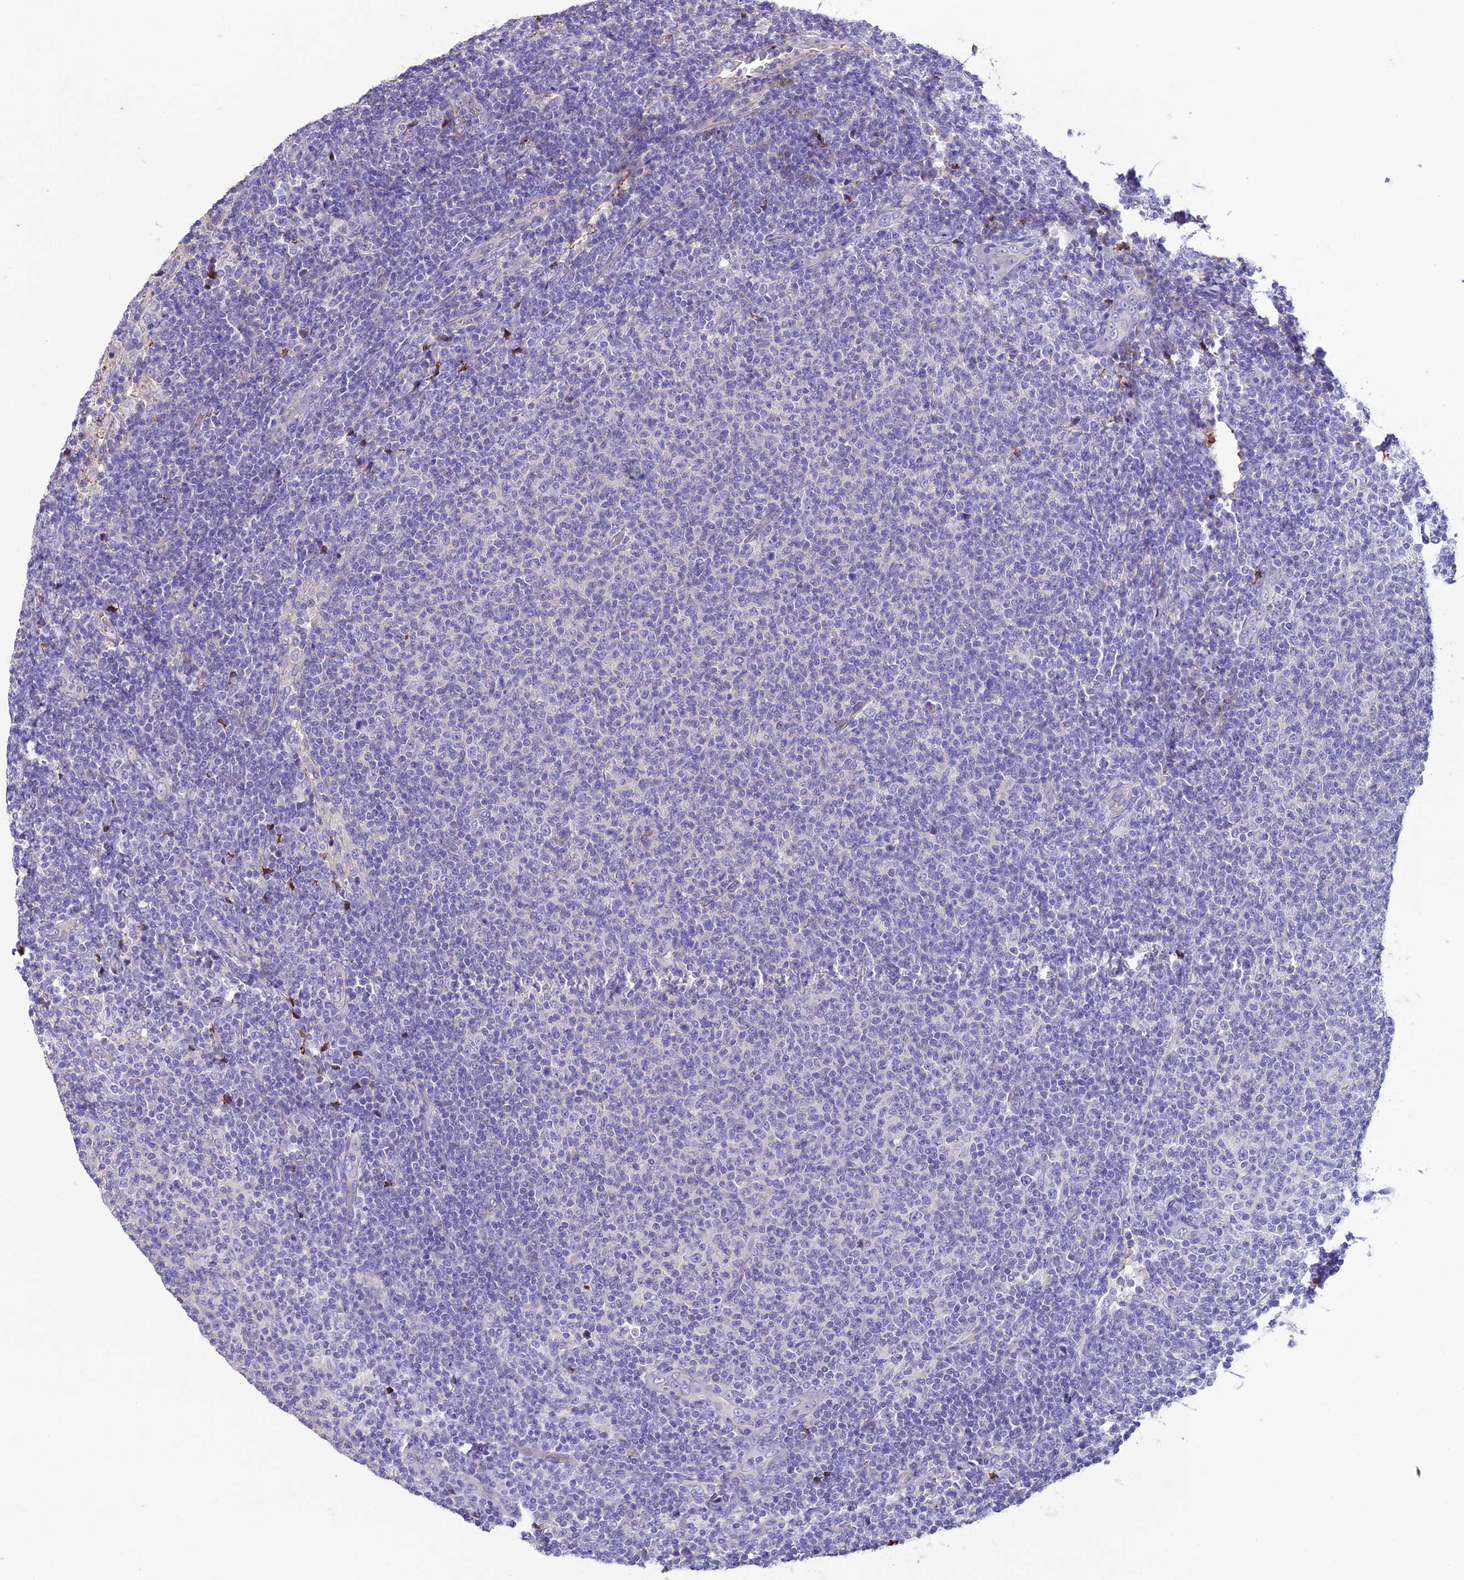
{"staining": {"intensity": "negative", "quantity": "none", "location": "none"}, "tissue": "lymphoma", "cell_type": "Tumor cells", "image_type": "cancer", "snomed": [{"axis": "morphology", "description": "Malignant lymphoma, non-Hodgkin's type, Low grade"}, {"axis": "topography", "description": "Lymph node"}], "caption": "Image shows no protein expression in tumor cells of low-grade malignant lymphoma, non-Hodgkin's type tissue.", "gene": "TCP11L2", "patient": {"sex": "male", "age": 66}}